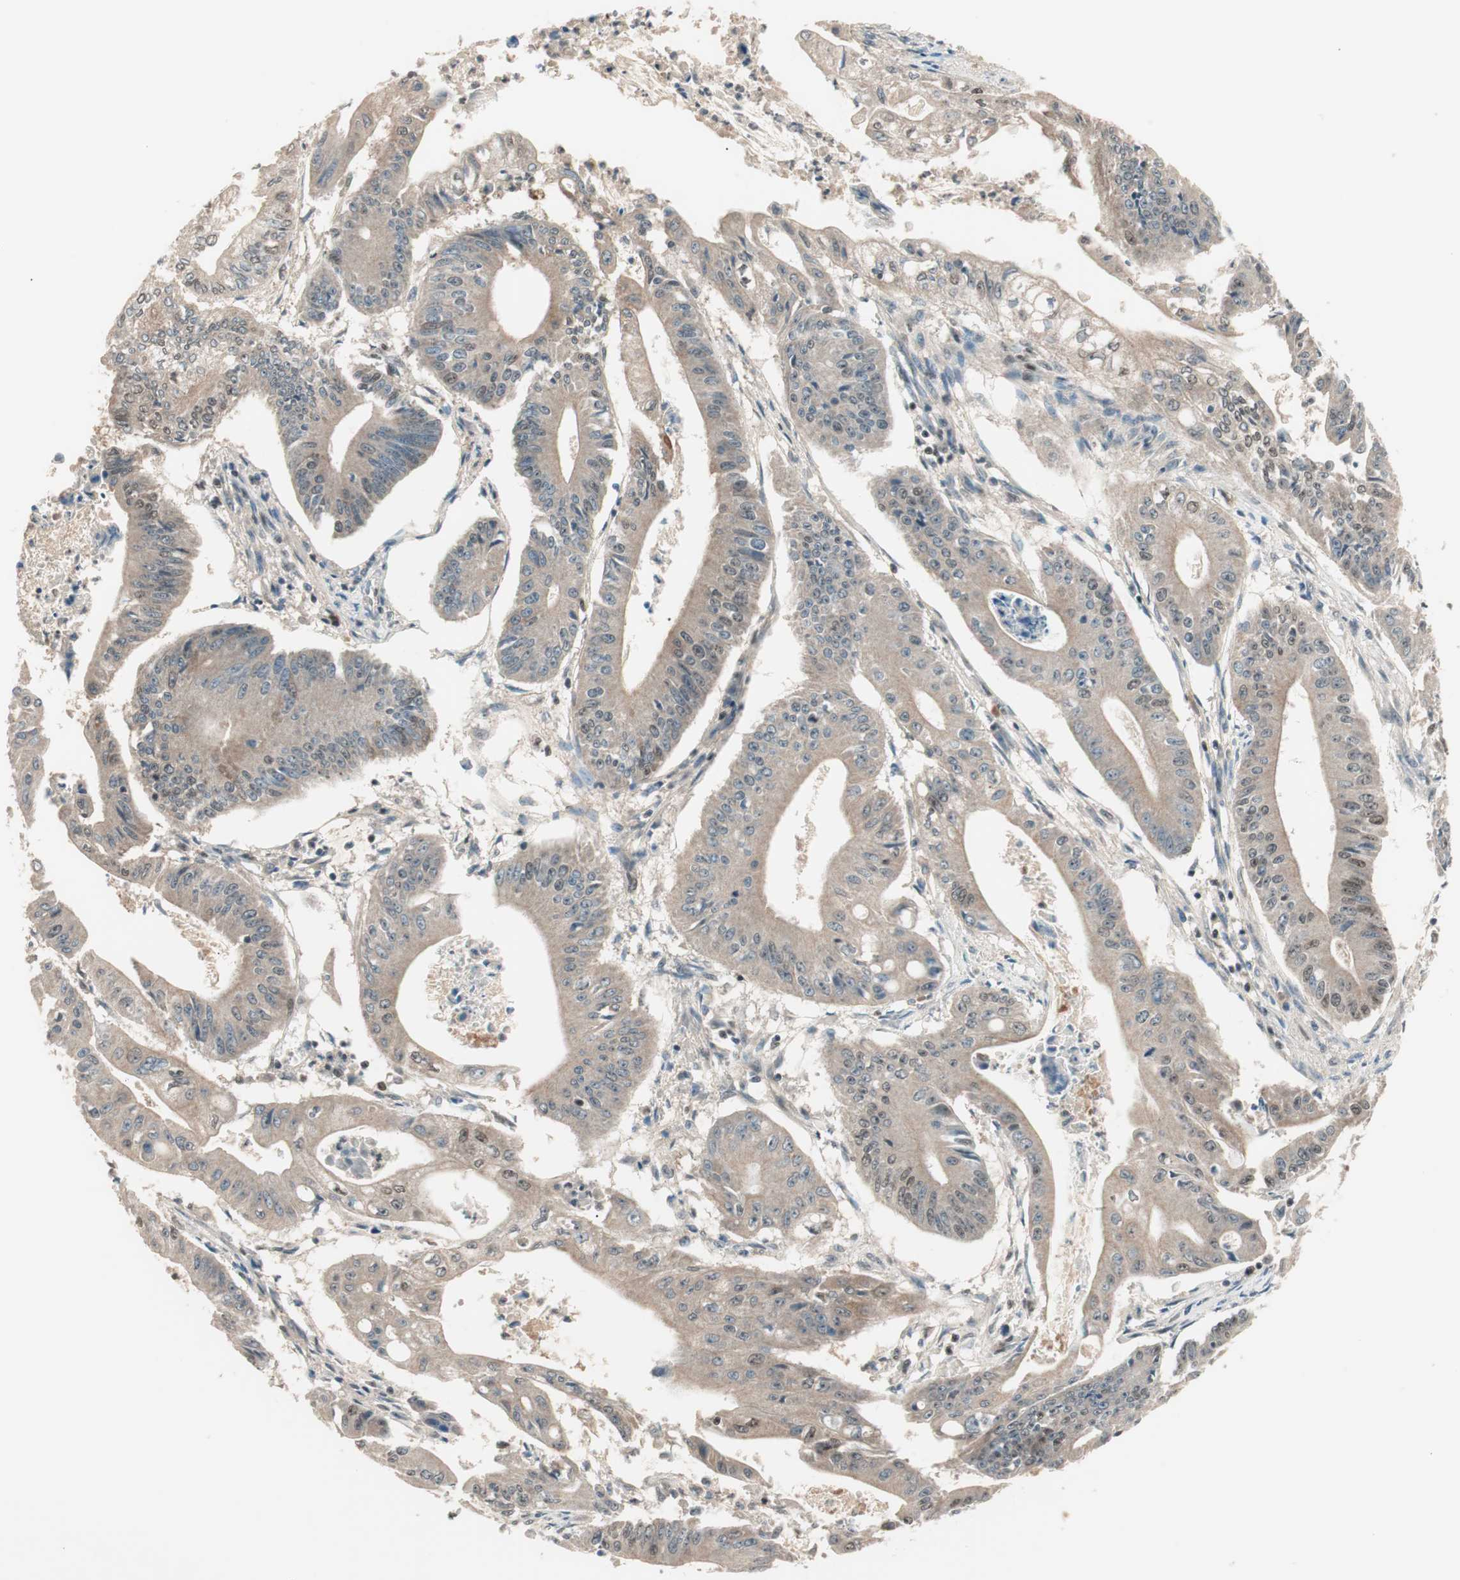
{"staining": {"intensity": "weak", "quantity": ">75%", "location": "cytoplasmic/membranous"}, "tissue": "pancreatic cancer", "cell_type": "Tumor cells", "image_type": "cancer", "snomed": [{"axis": "morphology", "description": "Normal tissue, NOS"}, {"axis": "topography", "description": "Lymph node"}], "caption": "The immunohistochemical stain labels weak cytoplasmic/membranous staining in tumor cells of pancreatic cancer tissue.", "gene": "NFRKB", "patient": {"sex": "male", "age": 62}}